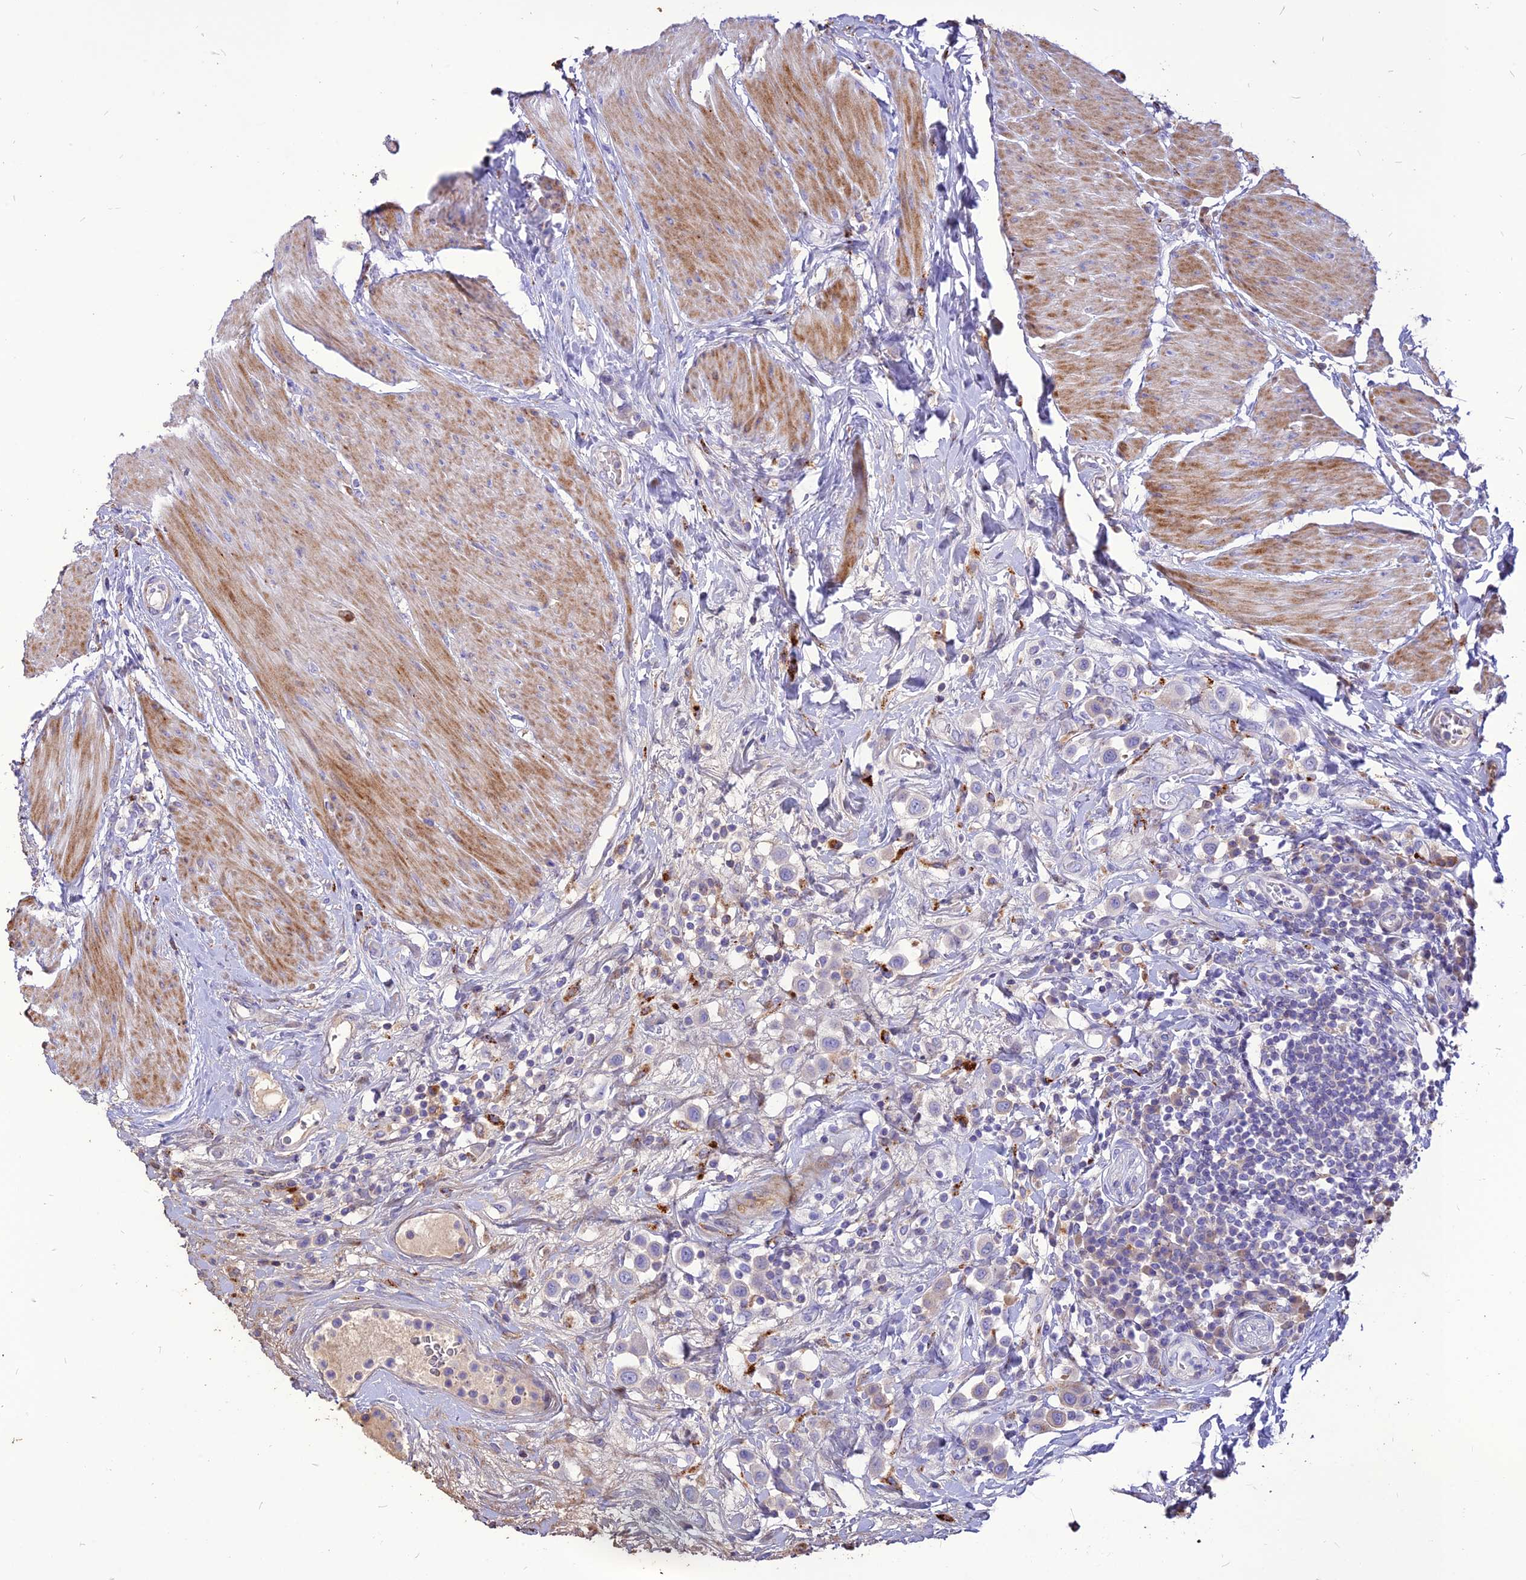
{"staining": {"intensity": "negative", "quantity": "none", "location": "none"}, "tissue": "urothelial cancer", "cell_type": "Tumor cells", "image_type": "cancer", "snomed": [{"axis": "morphology", "description": "Urothelial carcinoma, High grade"}, {"axis": "topography", "description": "Urinary bladder"}], "caption": "The image displays no significant positivity in tumor cells of high-grade urothelial carcinoma.", "gene": "RIMOC1", "patient": {"sex": "male", "age": 50}}